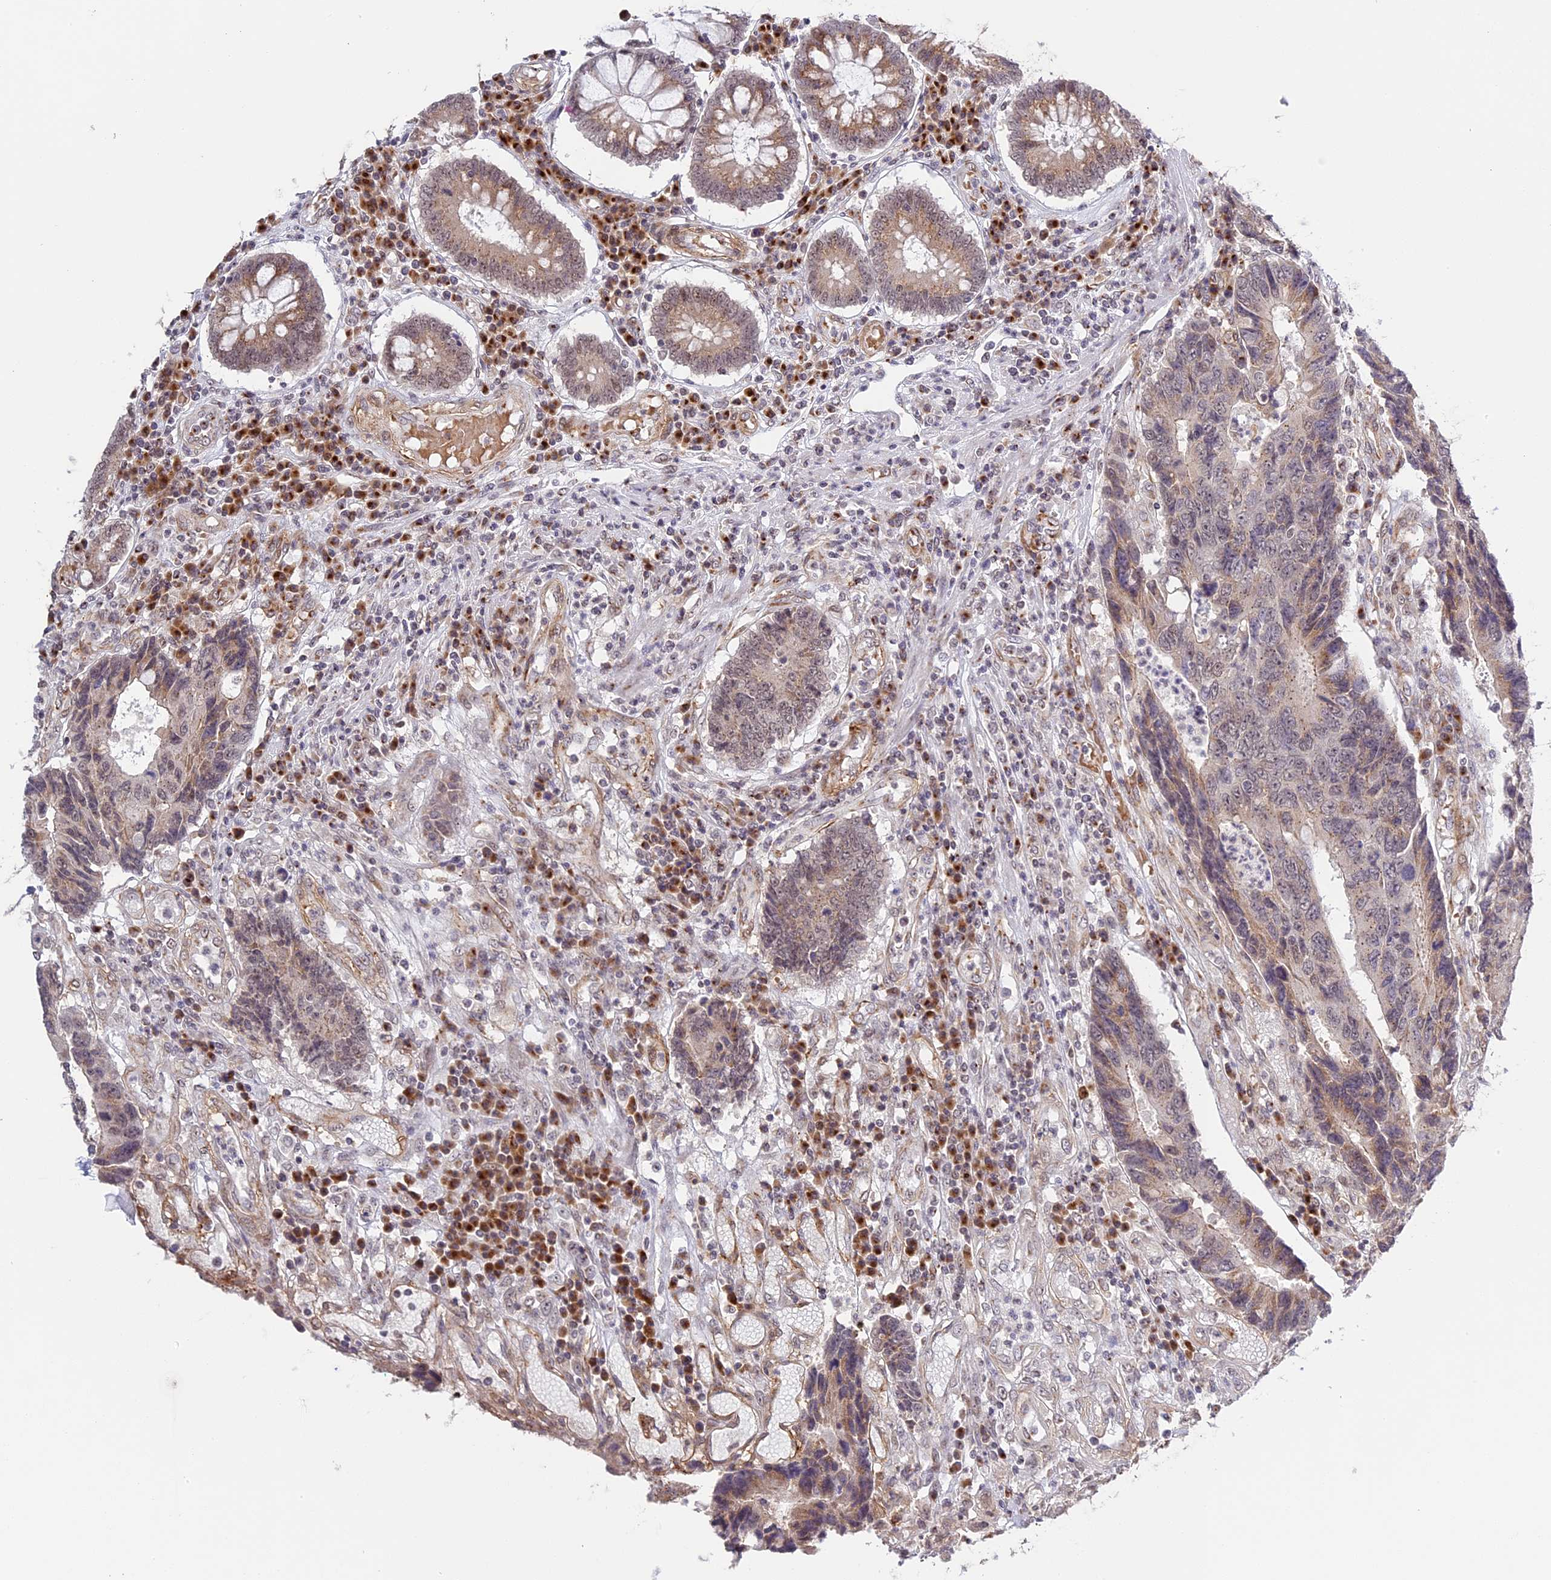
{"staining": {"intensity": "weak", "quantity": "25%-75%", "location": "cytoplasmic/membranous"}, "tissue": "colorectal cancer", "cell_type": "Tumor cells", "image_type": "cancer", "snomed": [{"axis": "morphology", "description": "Adenocarcinoma, NOS"}, {"axis": "topography", "description": "Rectum"}], "caption": "A micrograph of colorectal cancer (adenocarcinoma) stained for a protein exhibits weak cytoplasmic/membranous brown staining in tumor cells.", "gene": "HEATR5B", "patient": {"sex": "male", "age": 84}}